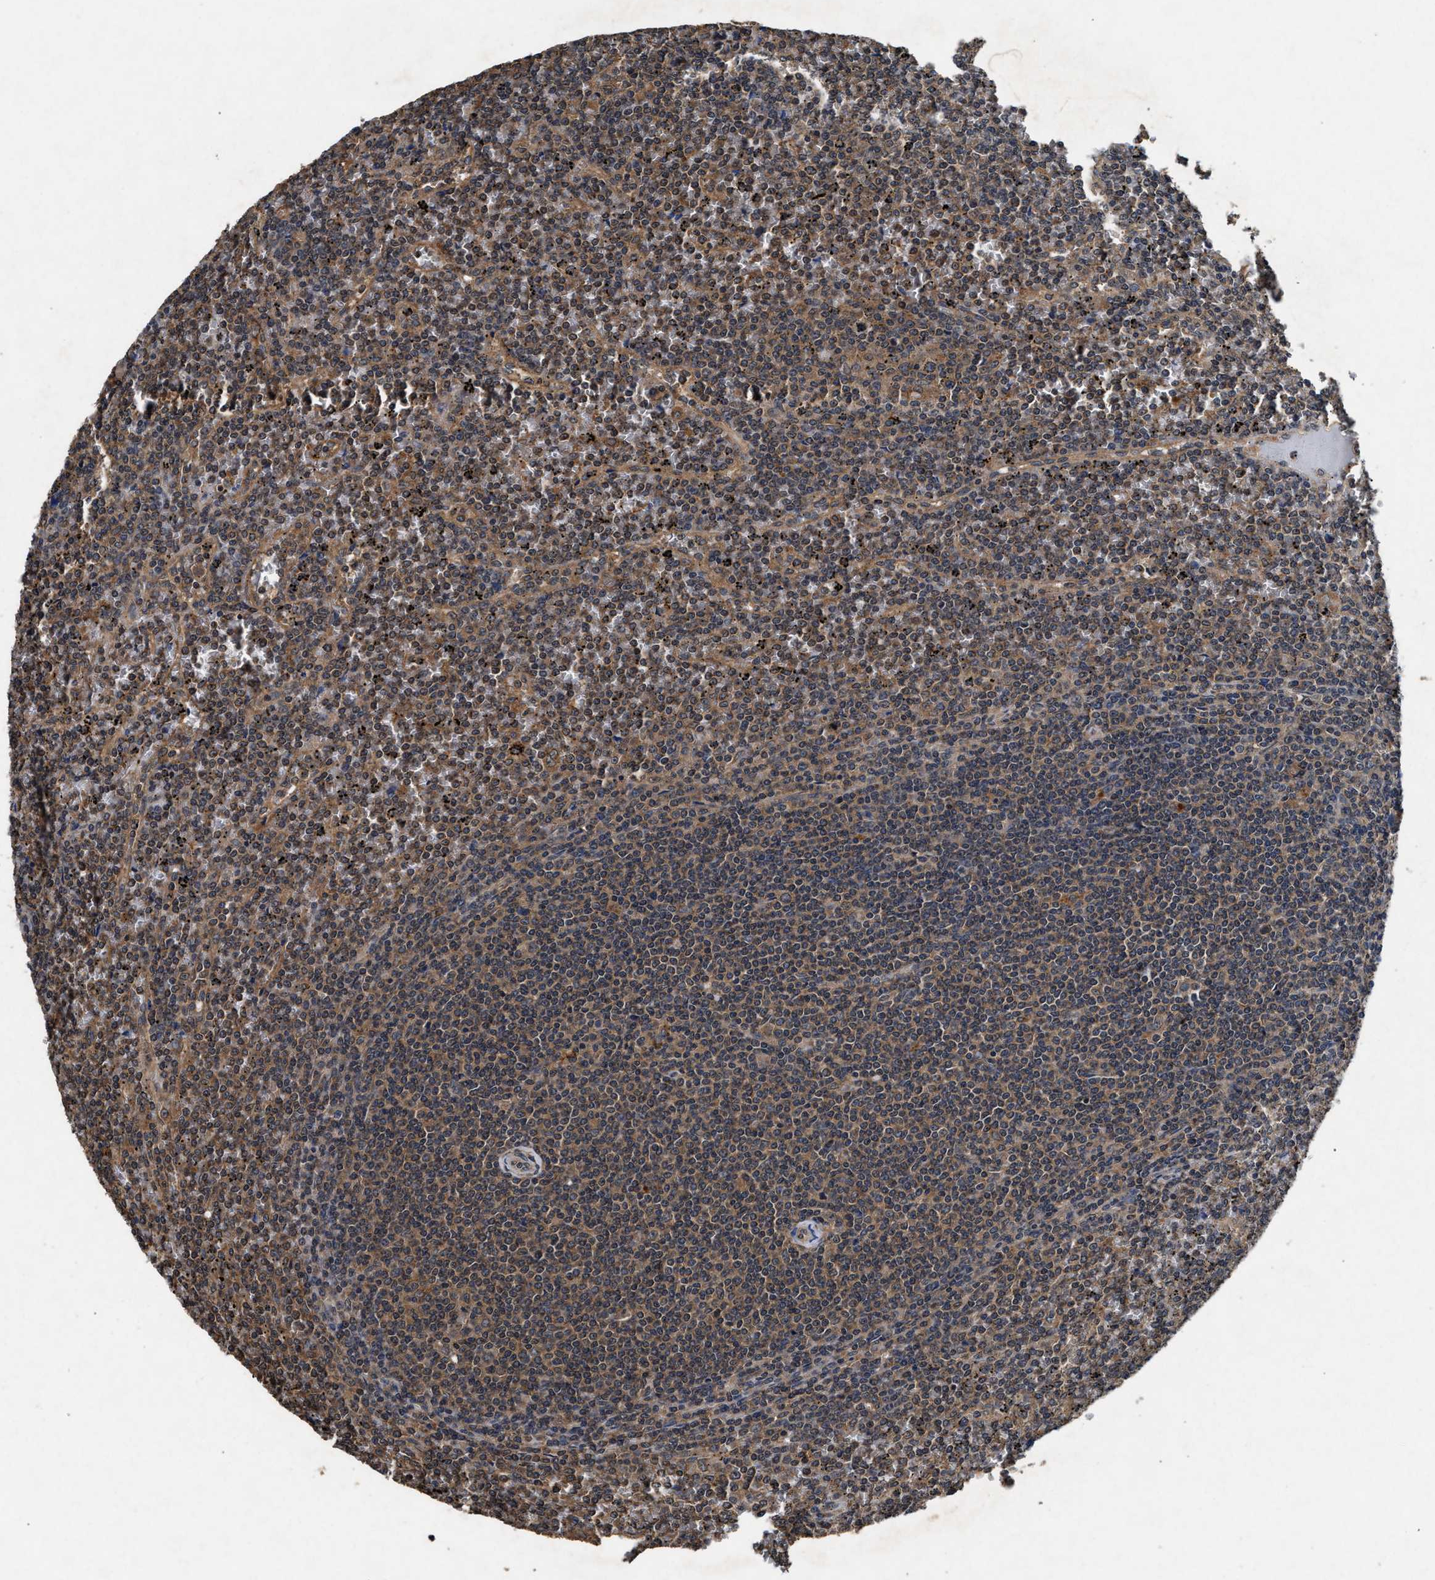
{"staining": {"intensity": "moderate", "quantity": ">75%", "location": "cytoplasmic/membranous"}, "tissue": "lymphoma", "cell_type": "Tumor cells", "image_type": "cancer", "snomed": [{"axis": "morphology", "description": "Malignant lymphoma, non-Hodgkin's type, Low grade"}, {"axis": "topography", "description": "Spleen"}], "caption": "Moderate cytoplasmic/membranous protein expression is seen in about >75% of tumor cells in lymphoma. (brown staining indicates protein expression, while blue staining denotes nuclei).", "gene": "PDAP1", "patient": {"sex": "female", "age": 19}}